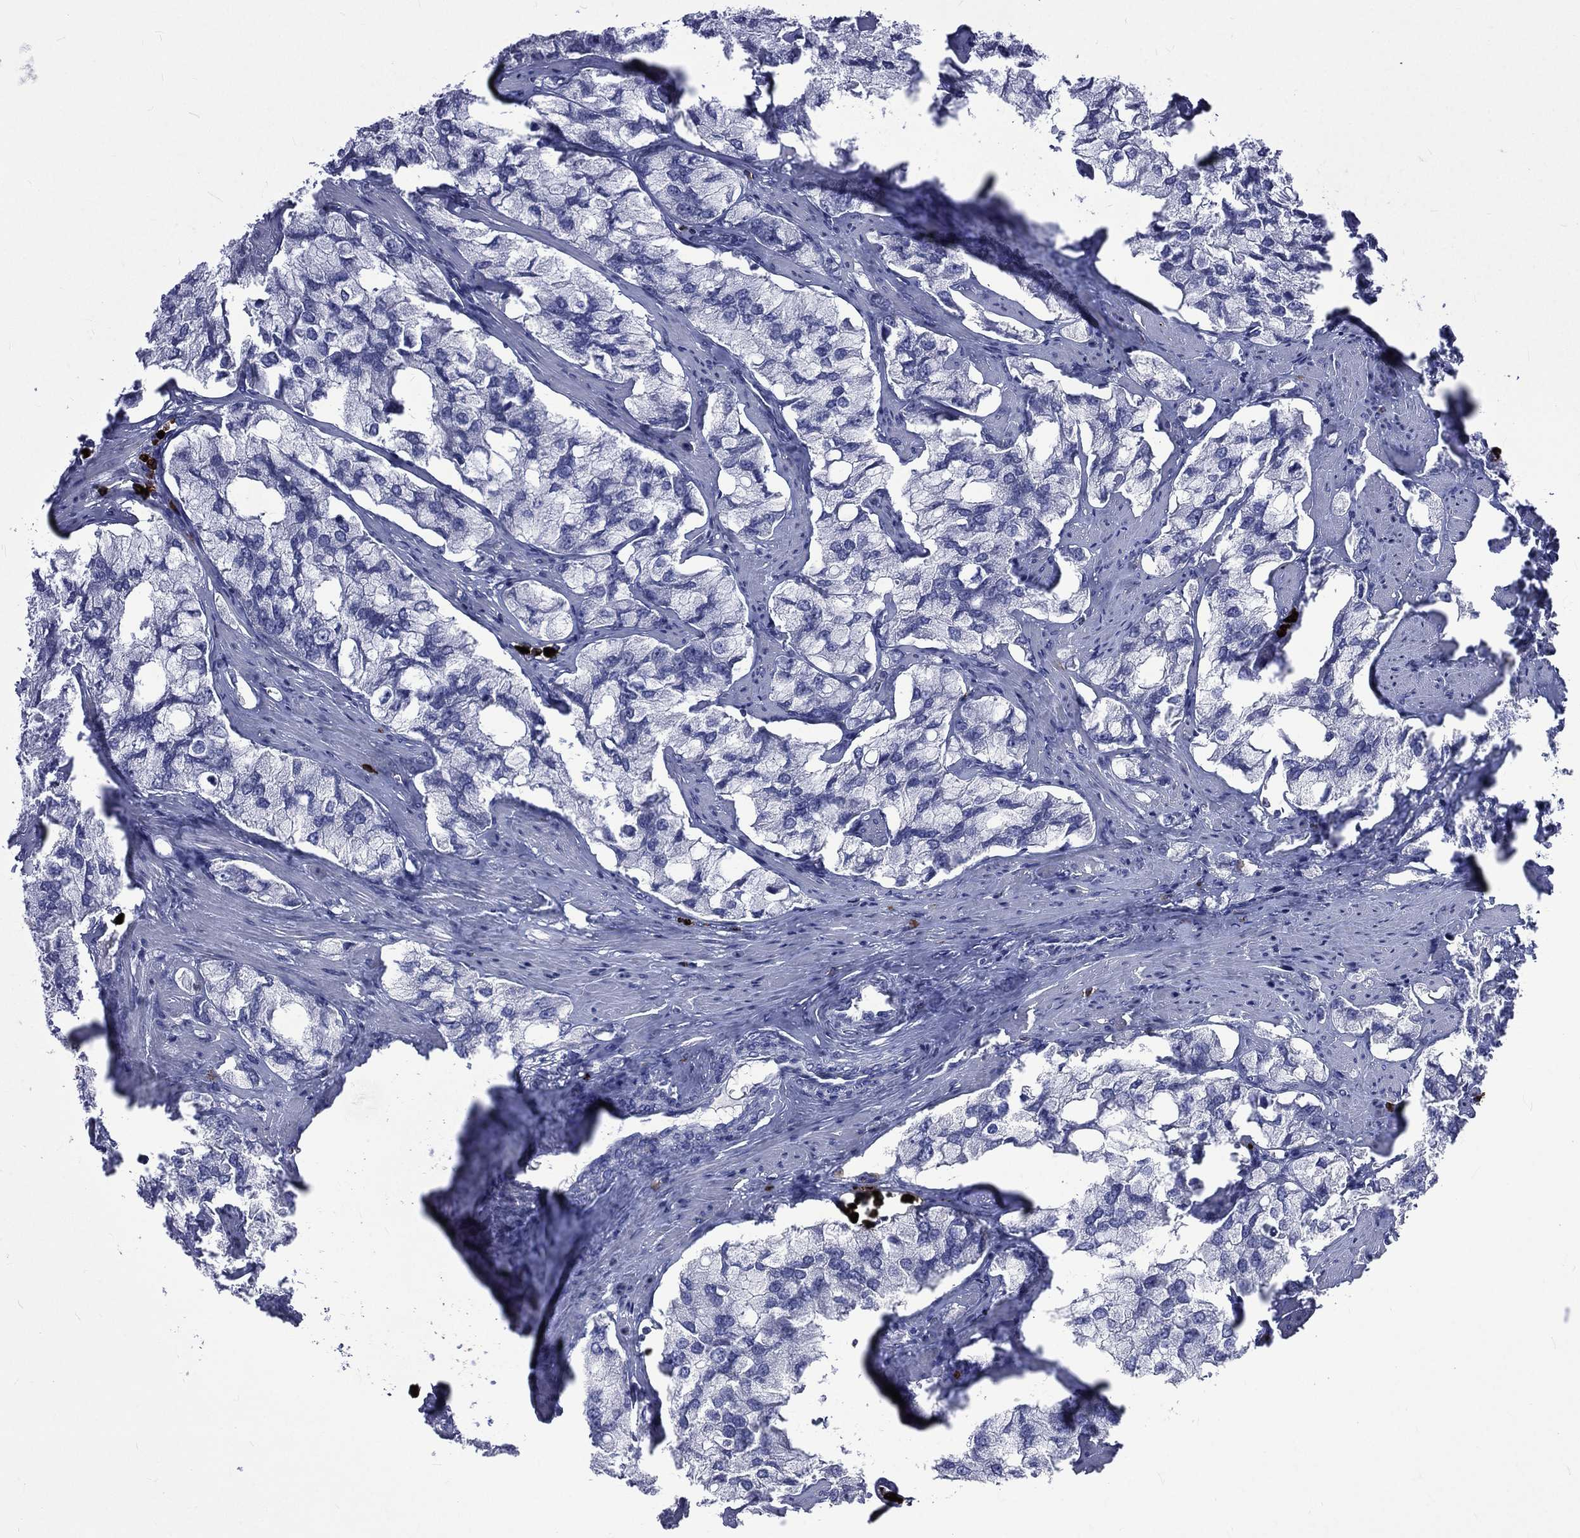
{"staining": {"intensity": "negative", "quantity": "none", "location": "none"}, "tissue": "prostate cancer", "cell_type": "Tumor cells", "image_type": "cancer", "snomed": [{"axis": "morphology", "description": "Adenocarcinoma, NOS"}, {"axis": "topography", "description": "Prostate and seminal vesicle, NOS"}, {"axis": "topography", "description": "Prostate"}], "caption": "DAB immunohistochemical staining of human prostate cancer shows no significant staining in tumor cells.", "gene": "ELANE", "patient": {"sex": "male", "age": 64}}